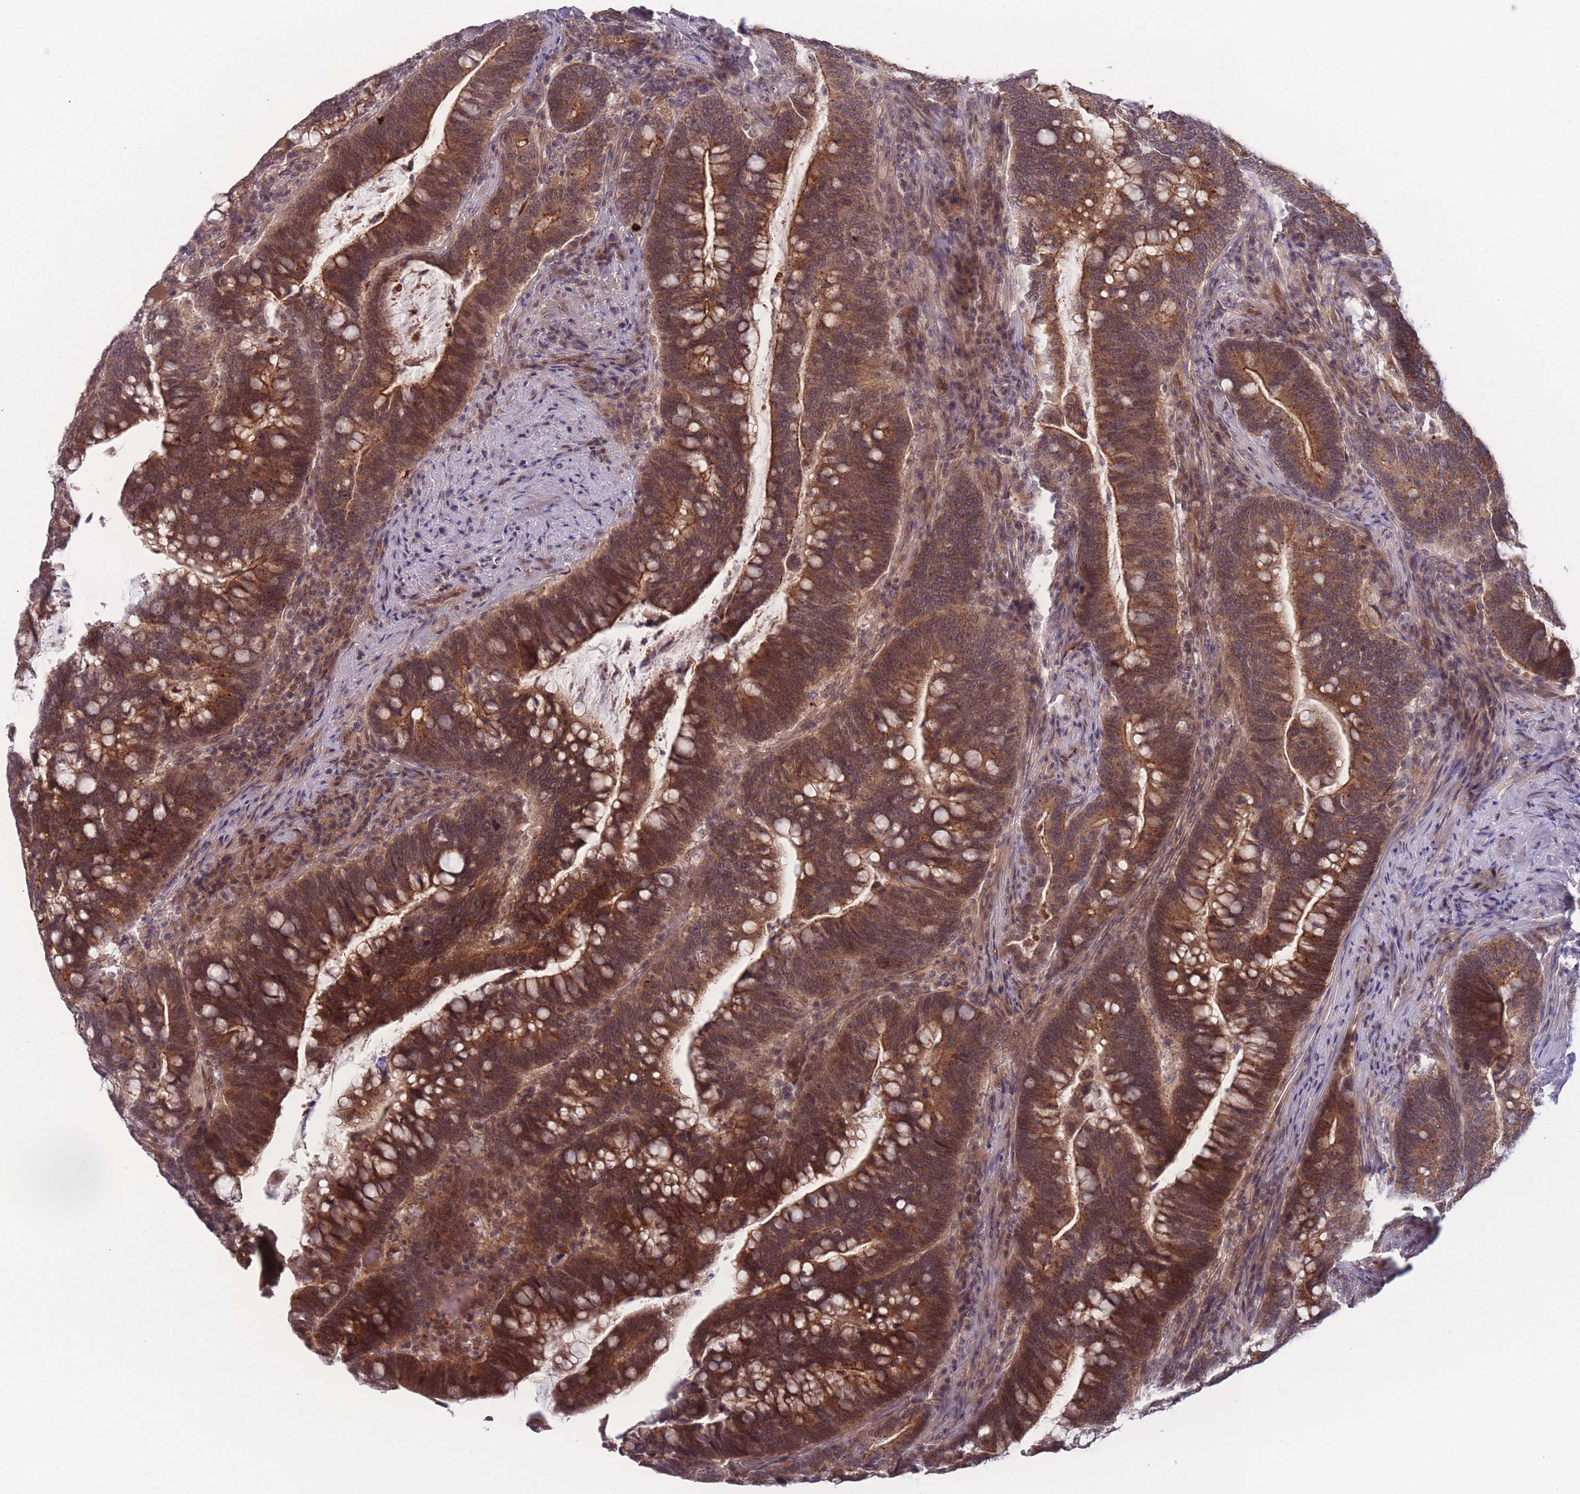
{"staining": {"intensity": "moderate", "quantity": ">75%", "location": "cytoplasmic/membranous,nuclear"}, "tissue": "colorectal cancer", "cell_type": "Tumor cells", "image_type": "cancer", "snomed": [{"axis": "morphology", "description": "Normal tissue, NOS"}, {"axis": "morphology", "description": "Adenocarcinoma, NOS"}, {"axis": "topography", "description": "Colon"}], "caption": "DAB immunohistochemical staining of colorectal cancer (adenocarcinoma) exhibits moderate cytoplasmic/membranous and nuclear protein staining in approximately >75% of tumor cells. Using DAB (3,3'-diaminobenzidine) (brown) and hematoxylin (blue) stains, captured at high magnification using brightfield microscopy.", "gene": "TMEM232", "patient": {"sex": "female", "age": 66}}